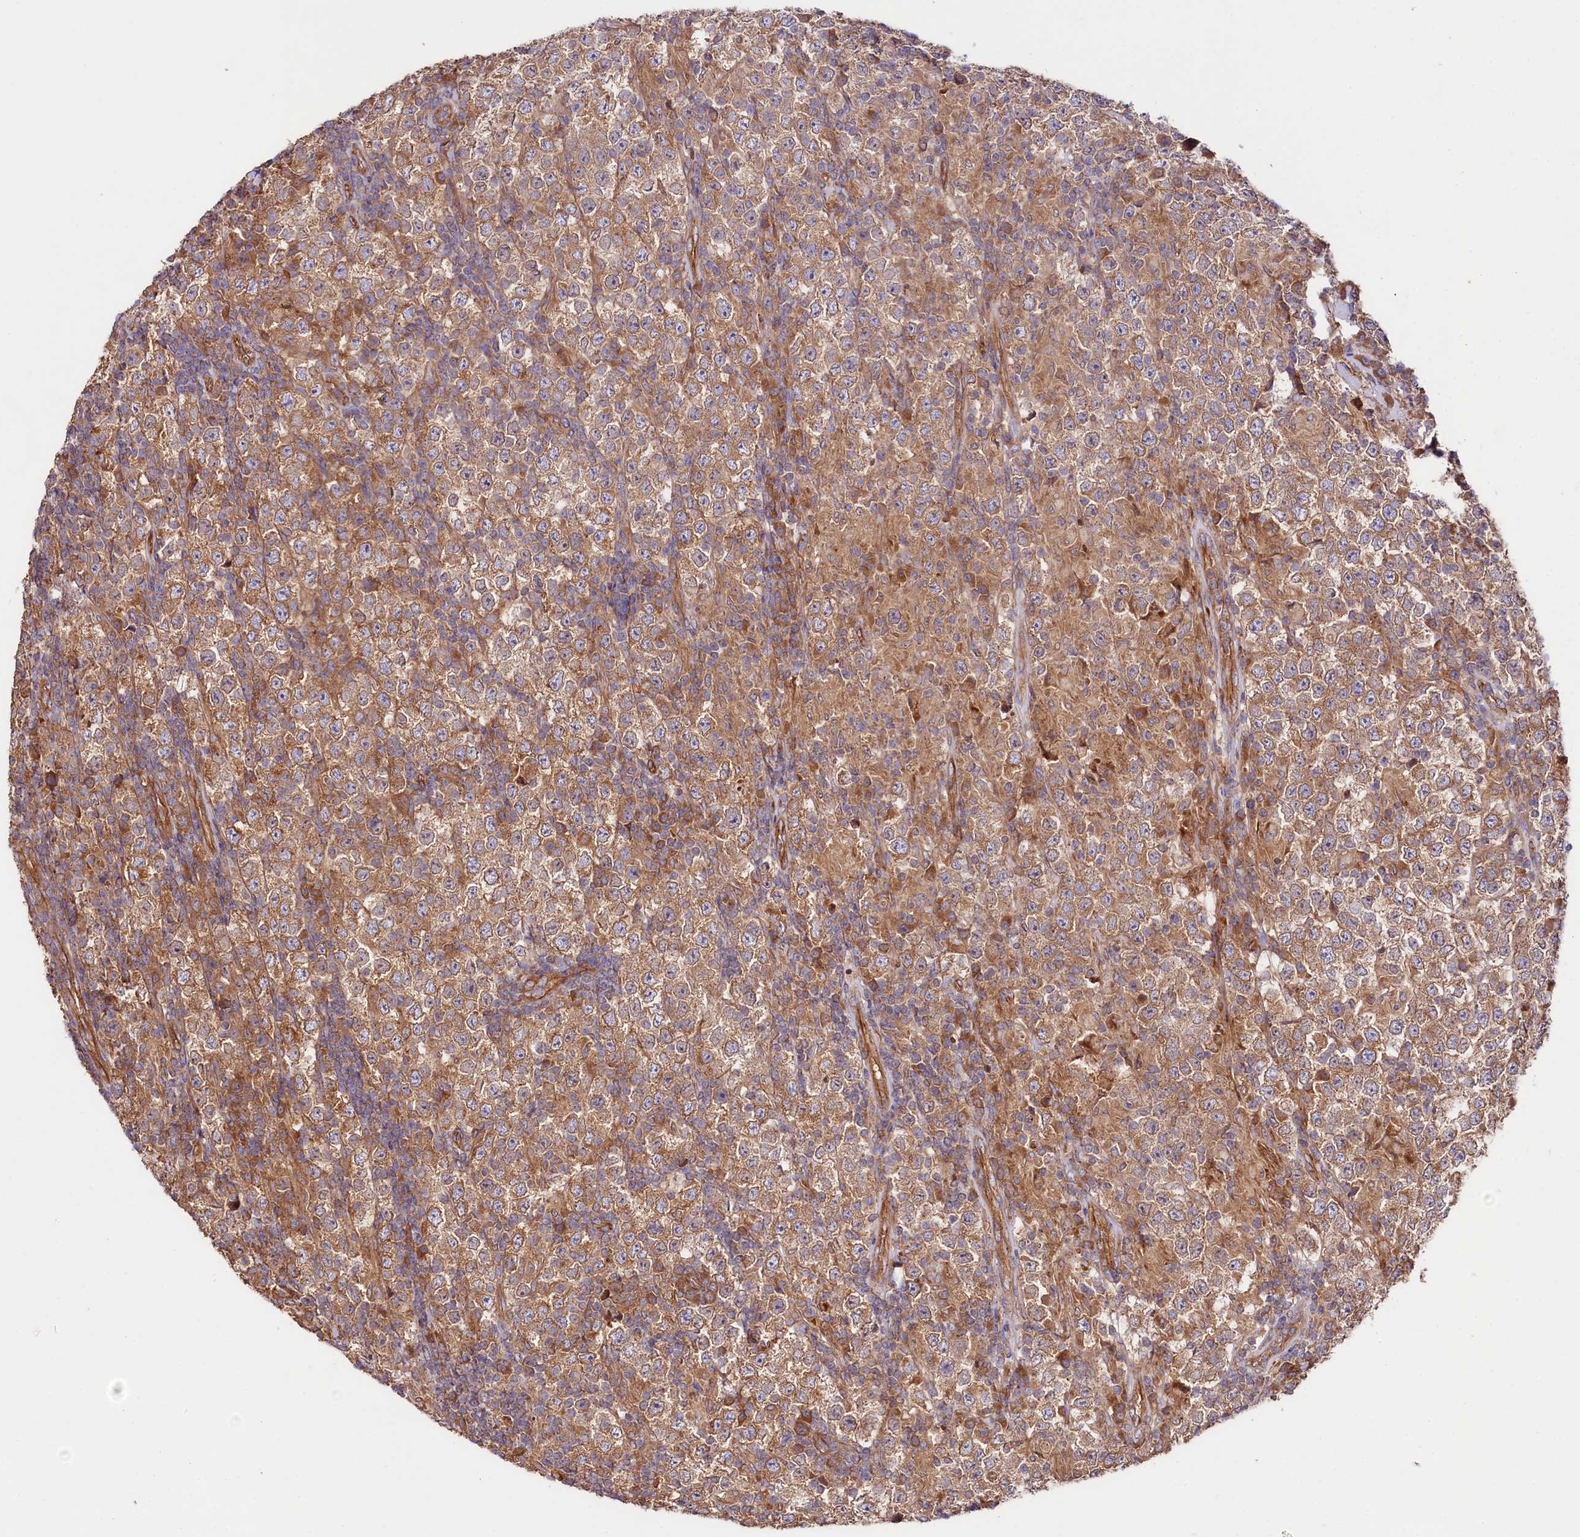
{"staining": {"intensity": "moderate", "quantity": ">75%", "location": "cytoplasmic/membranous"}, "tissue": "testis cancer", "cell_type": "Tumor cells", "image_type": "cancer", "snomed": [{"axis": "morphology", "description": "Normal tissue, NOS"}, {"axis": "morphology", "description": "Urothelial carcinoma, High grade"}, {"axis": "morphology", "description": "Seminoma, NOS"}, {"axis": "morphology", "description": "Carcinoma, Embryonal, NOS"}, {"axis": "topography", "description": "Urinary bladder"}, {"axis": "topography", "description": "Testis"}], "caption": "DAB (3,3'-diaminobenzidine) immunohistochemical staining of human testis seminoma demonstrates moderate cytoplasmic/membranous protein staining in approximately >75% of tumor cells.", "gene": "CEP295", "patient": {"sex": "male", "age": 41}}